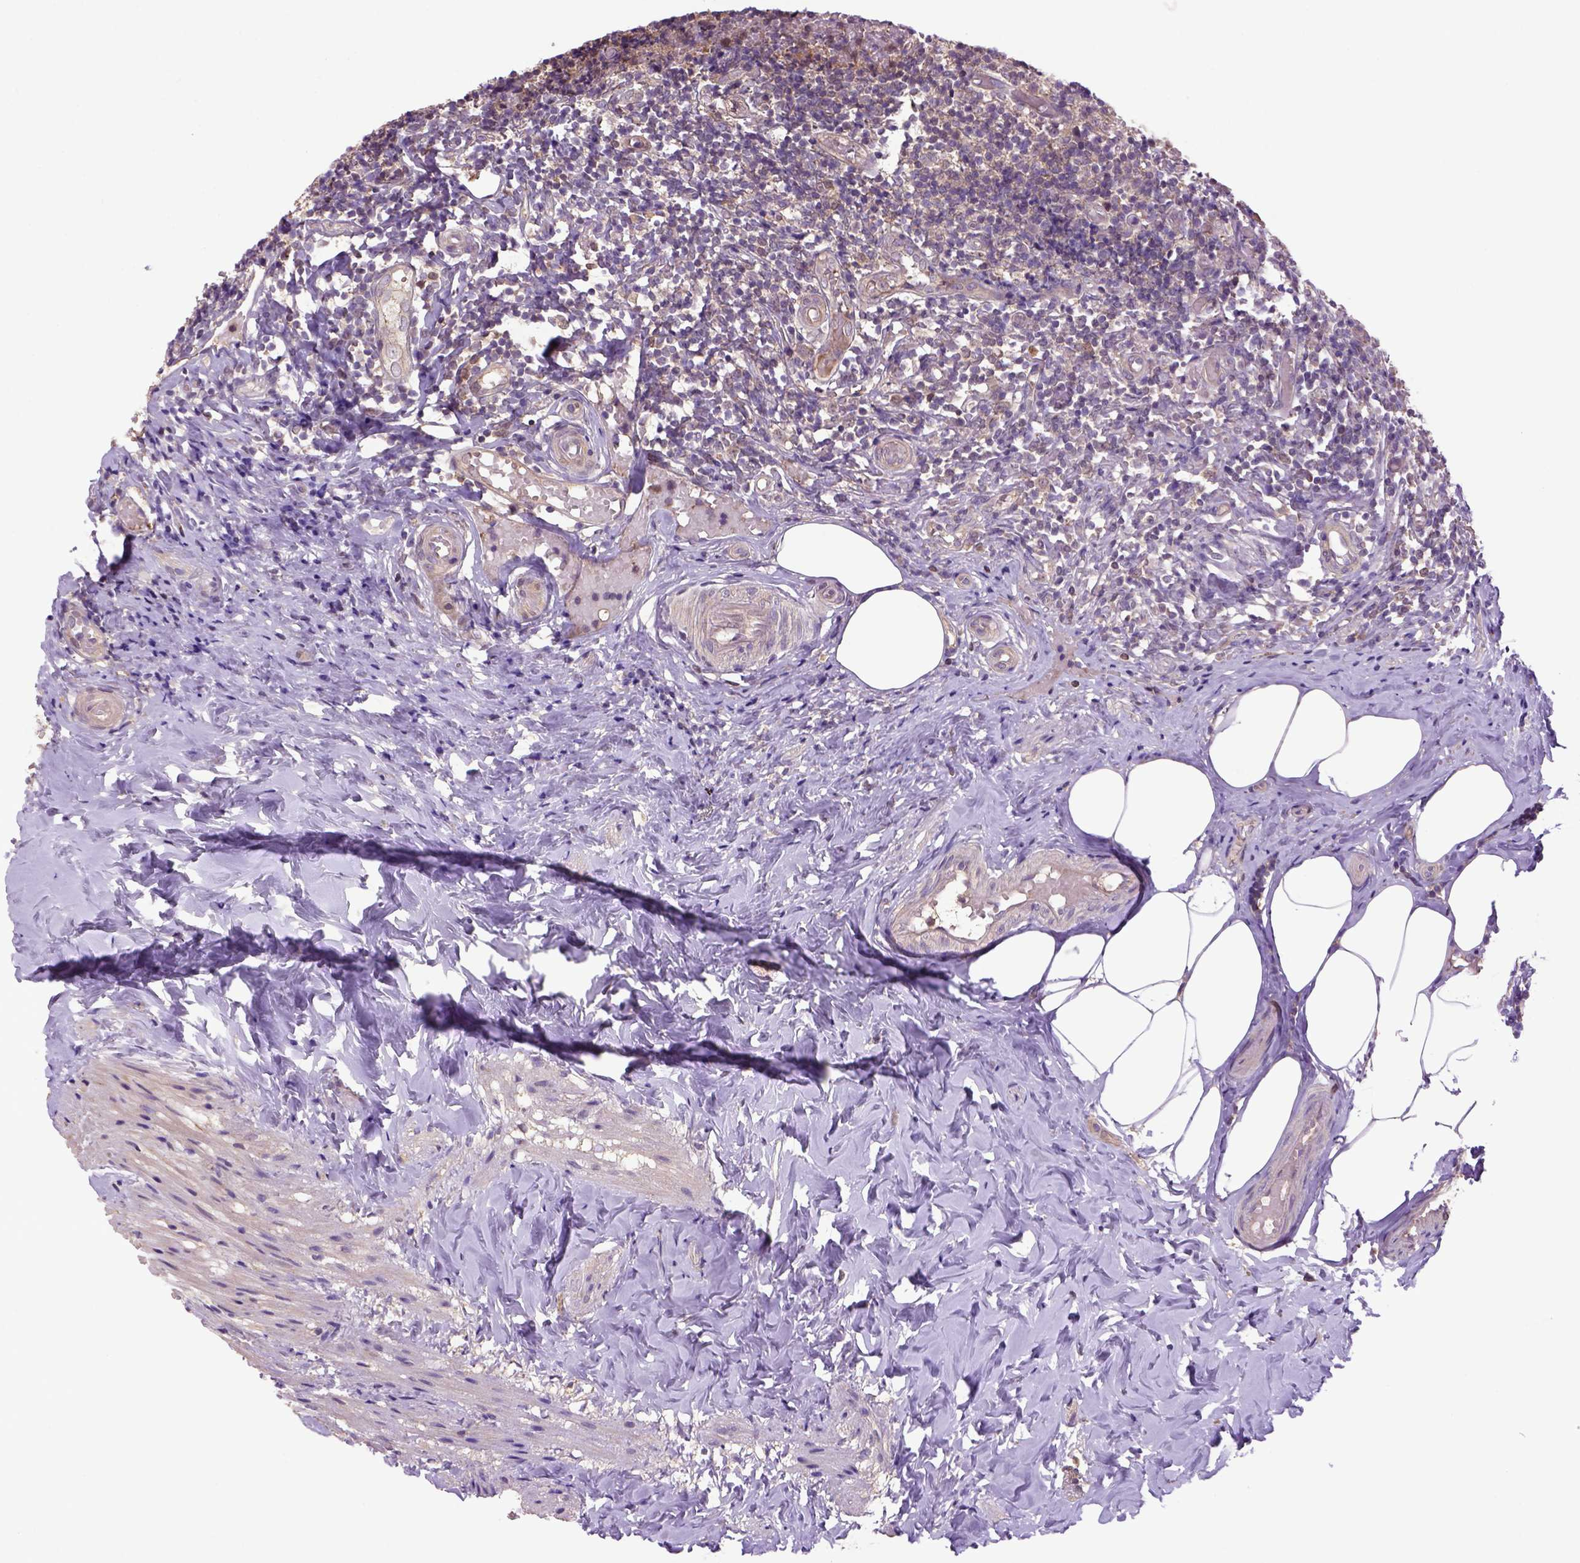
{"staining": {"intensity": "moderate", "quantity": ">75%", "location": "cytoplasmic/membranous"}, "tissue": "appendix", "cell_type": "Glandular cells", "image_type": "normal", "snomed": [{"axis": "morphology", "description": "Normal tissue, NOS"}, {"axis": "topography", "description": "Appendix"}], "caption": "Immunohistochemistry (IHC) photomicrograph of benign human appendix stained for a protein (brown), which shows medium levels of moderate cytoplasmic/membranous expression in approximately >75% of glandular cells.", "gene": "HSPBP1", "patient": {"sex": "female", "age": 32}}